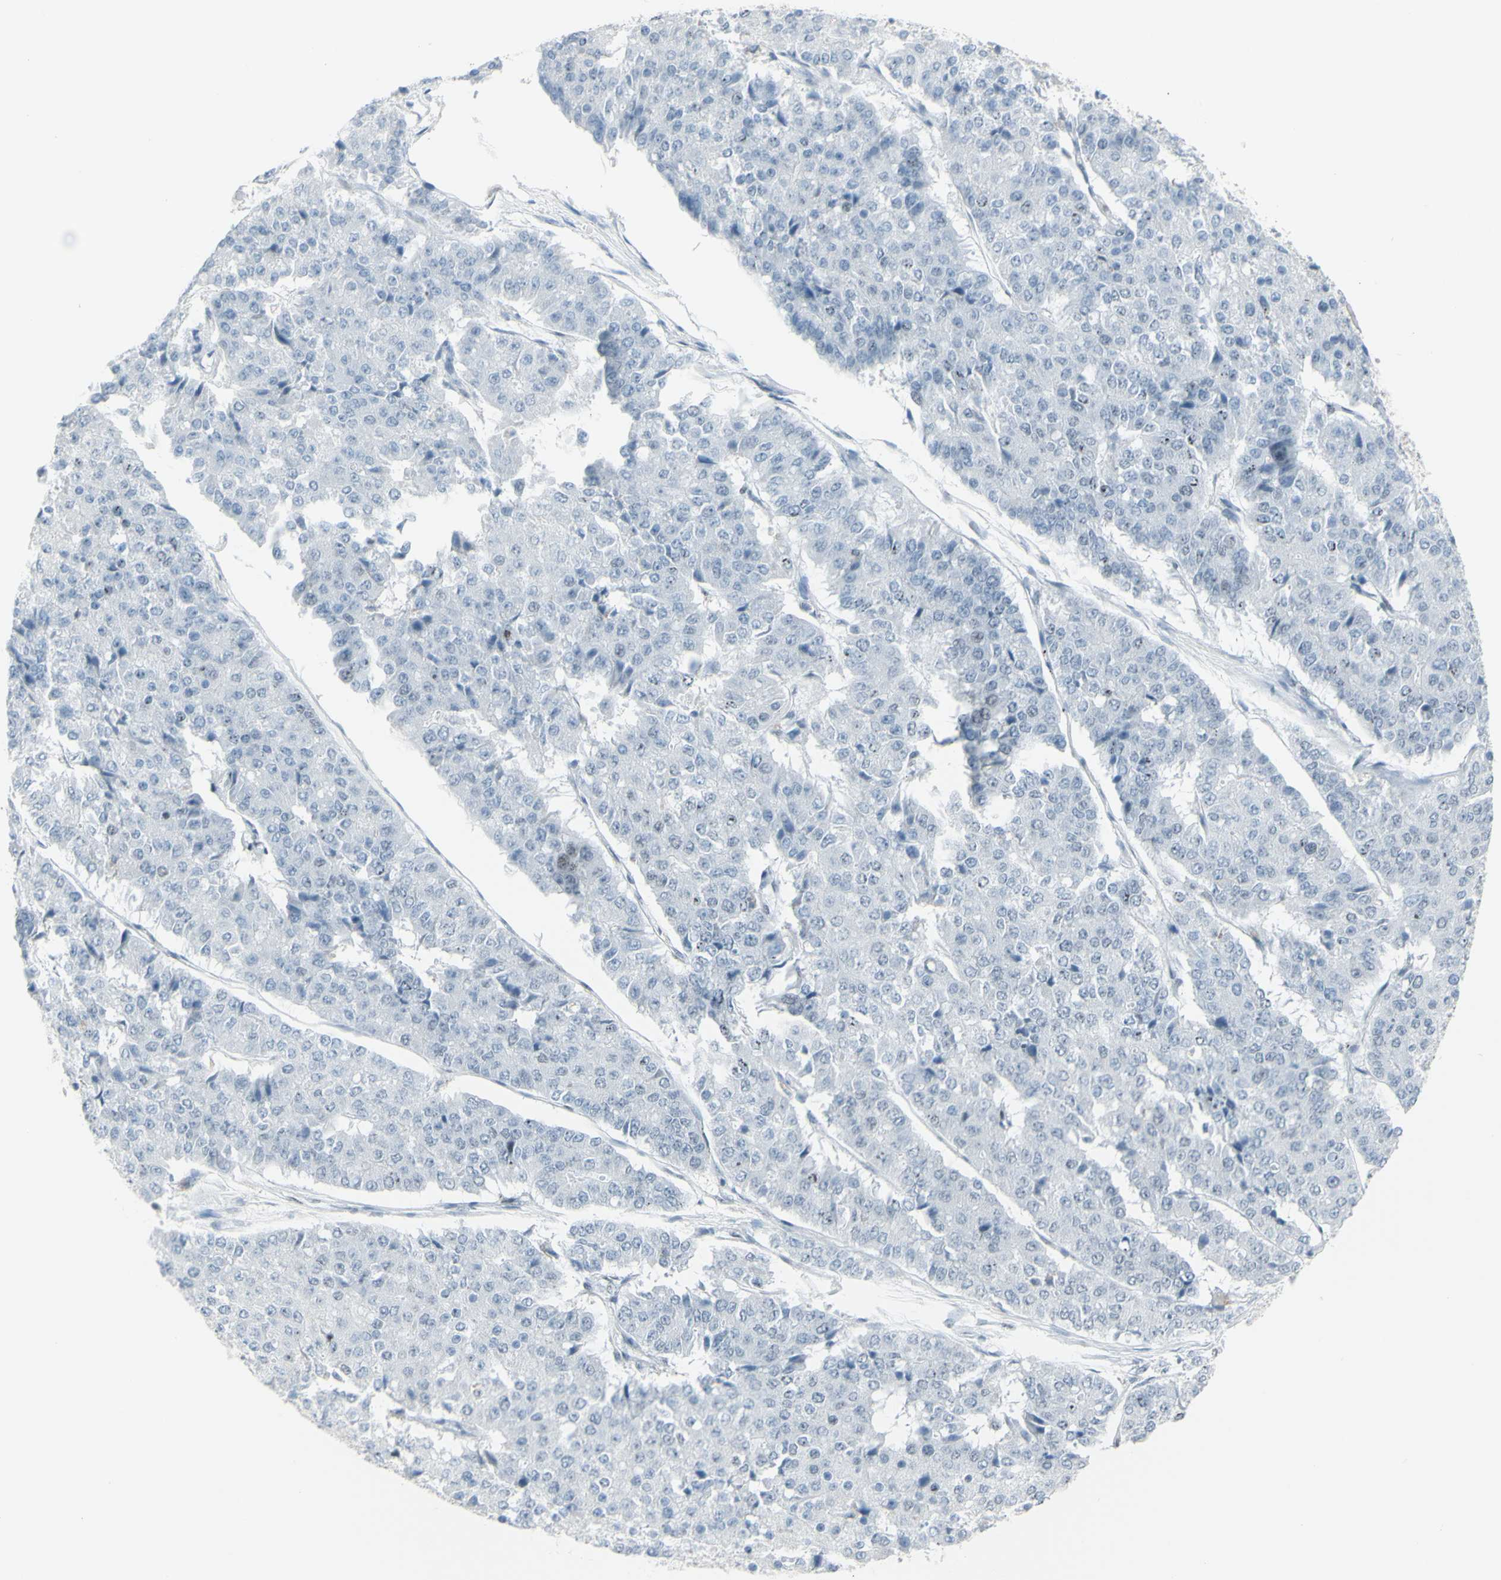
{"staining": {"intensity": "negative", "quantity": "none", "location": "none"}, "tissue": "pancreatic cancer", "cell_type": "Tumor cells", "image_type": "cancer", "snomed": [{"axis": "morphology", "description": "Adenocarcinoma, NOS"}, {"axis": "topography", "description": "Pancreas"}], "caption": "DAB (3,3'-diaminobenzidine) immunohistochemical staining of pancreatic cancer shows no significant staining in tumor cells.", "gene": "NRG1", "patient": {"sex": "male", "age": 50}}